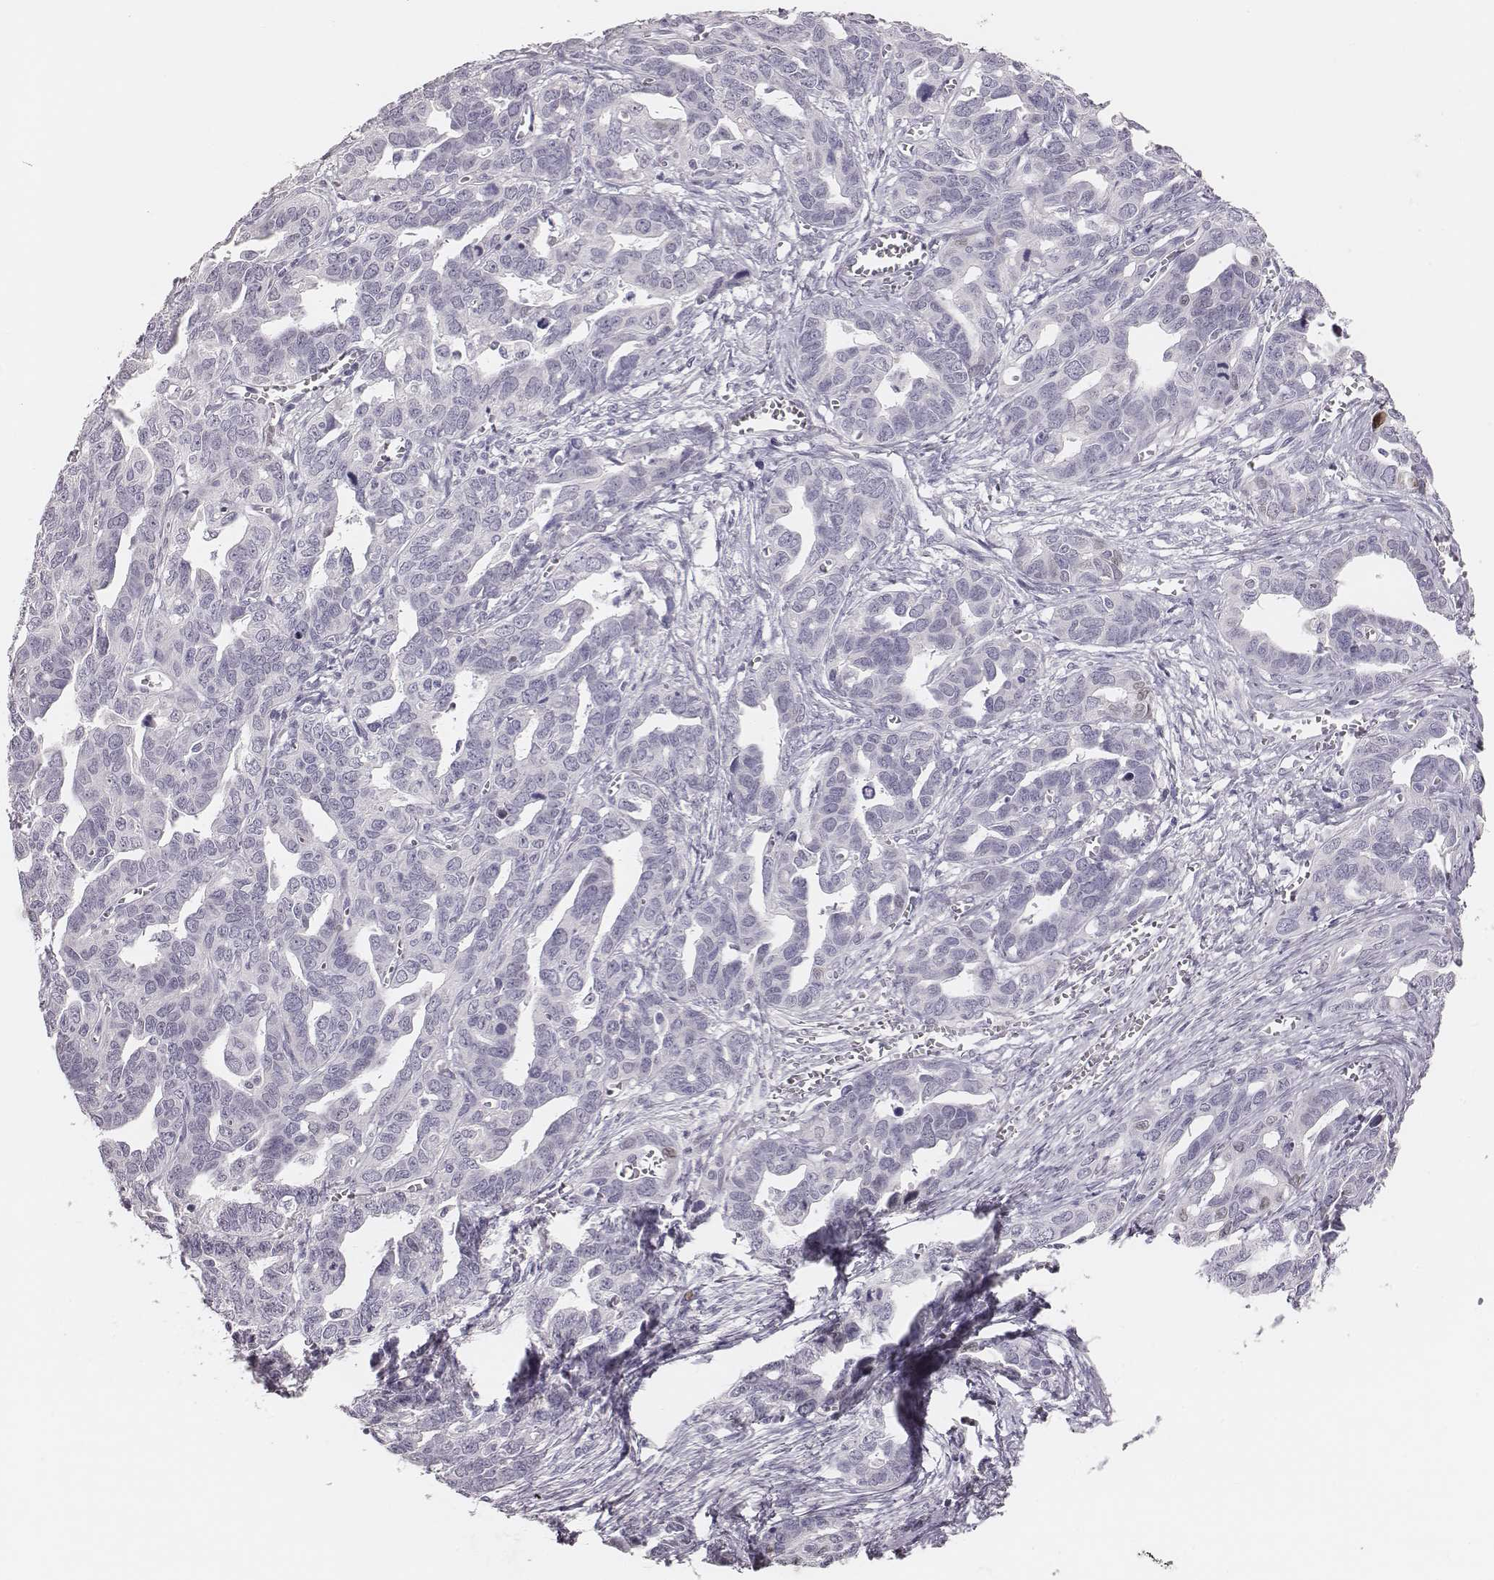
{"staining": {"intensity": "weak", "quantity": "<25%", "location": "nuclear"}, "tissue": "ovarian cancer", "cell_type": "Tumor cells", "image_type": "cancer", "snomed": [{"axis": "morphology", "description": "Cystadenocarcinoma, serous, NOS"}, {"axis": "topography", "description": "Ovary"}], "caption": "Immunohistochemistry of ovarian serous cystadenocarcinoma exhibits no expression in tumor cells. (DAB (3,3'-diaminobenzidine) IHC visualized using brightfield microscopy, high magnification).", "gene": "ADGRF4", "patient": {"sex": "female", "age": 69}}